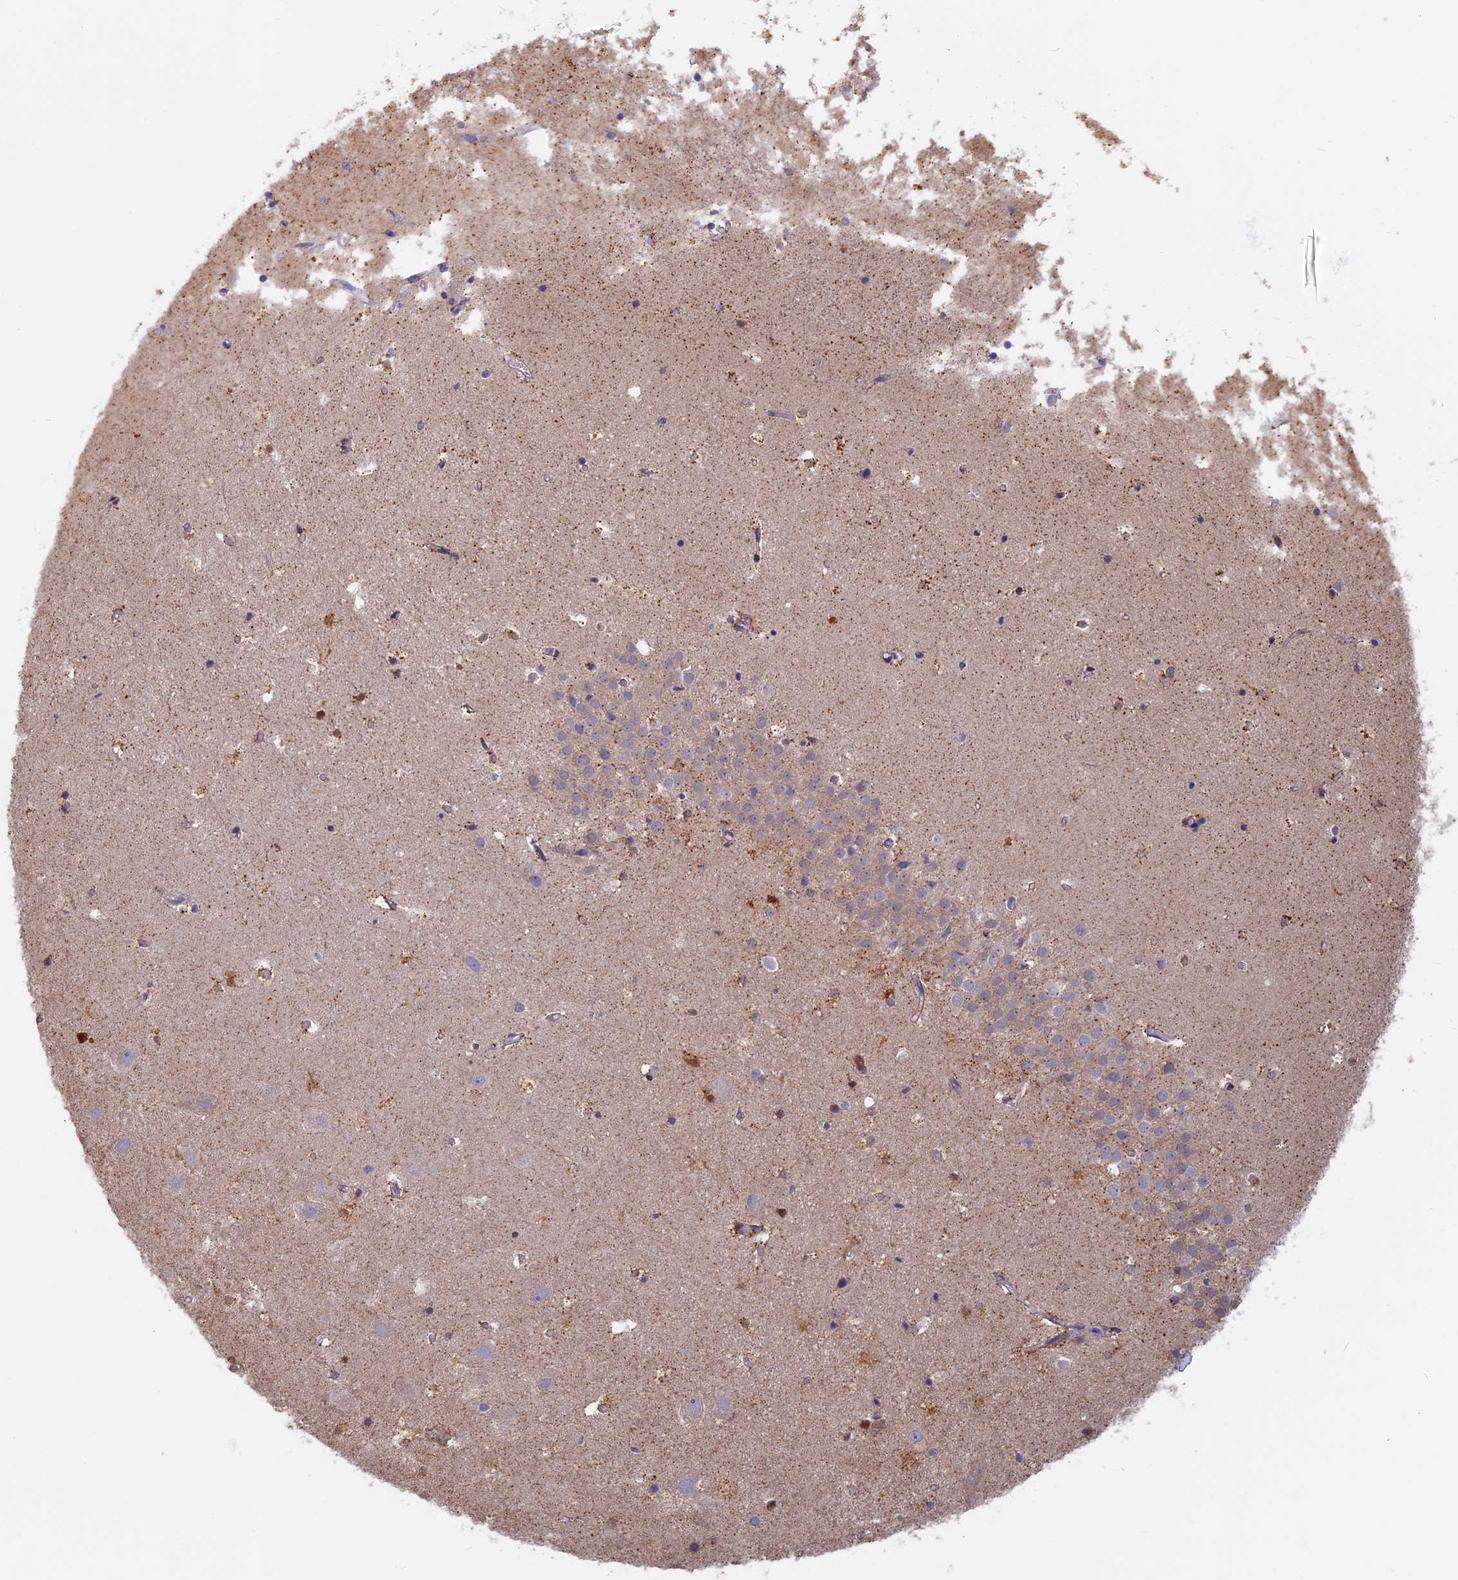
{"staining": {"intensity": "moderate", "quantity": "<25%", "location": "cytoplasmic/membranous"}, "tissue": "hippocampus", "cell_type": "Glial cells", "image_type": "normal", "snomed": [{"axis": "morphology", "description": "Normal tissue, NOS"}, {"axis": "topography", "description": "Hippocampus"}], "caption": "The histopathology image exhibits immunohistochemical staining of benign hippocampus. There is moderate cytoplasmic/membranous positivity is seen in approximately <25% of glial cells.", "gene": "ACSS1", "patient": {"sex": "female", "age": 52}}